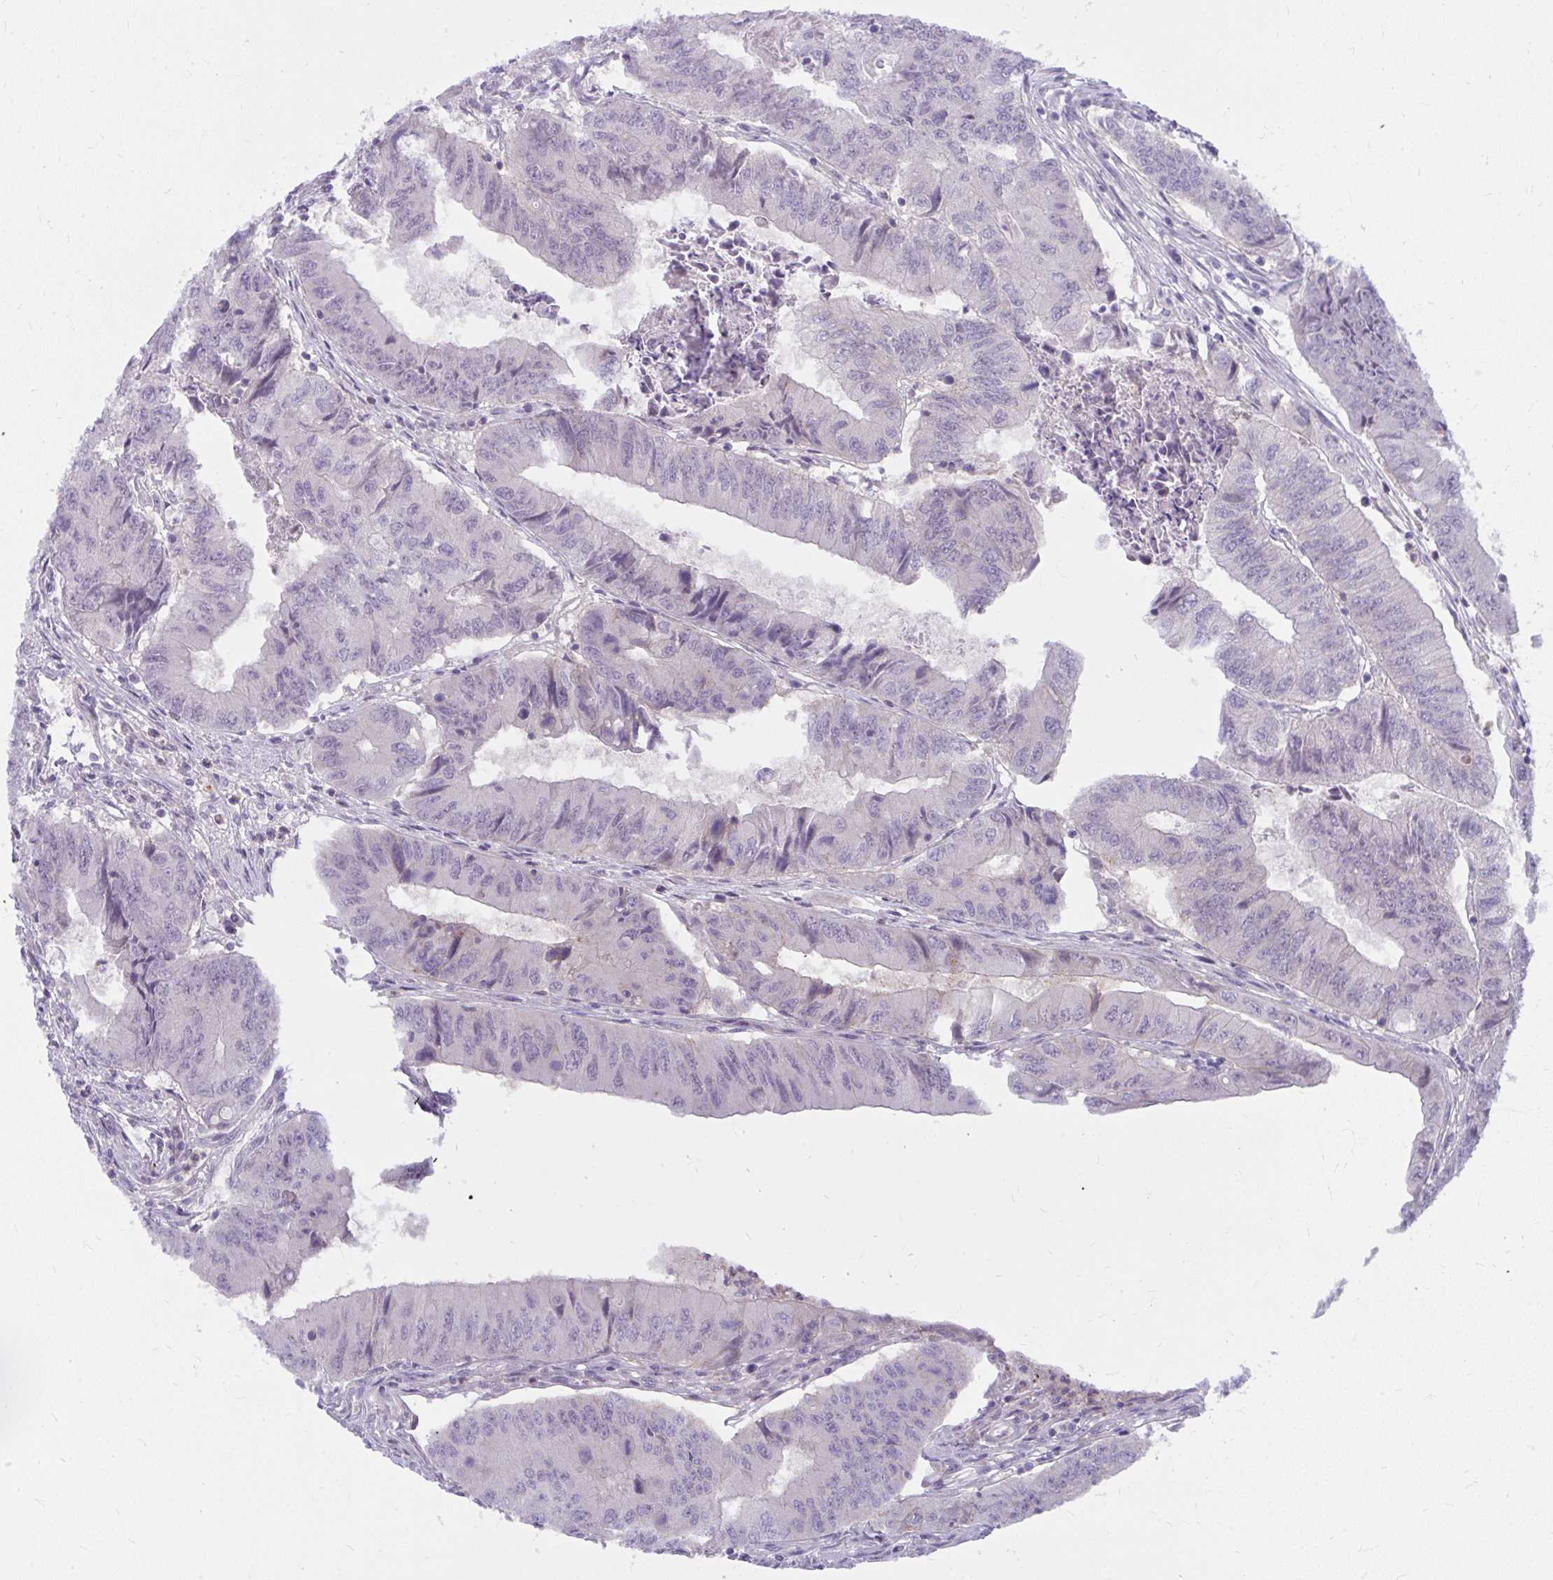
{"staining": {"intensity": "negative", "quantity": "none", "location": "none"}, "tissue": "colorectal cancer", "cell_type": "Tumor cells", "image_type": "cancer", "snomed": [{"axis": "morphology", "description": "Adenocarcinoma, NOS"}, {"axis": "topography", "description": "Colon"}], "caption": "Colorectal cancer (adenocarcinoma) was stained to show a protein in brown. There is no significant positivity in tumor cells.", "gene": "MUS81", "patient": {"sex": "male", "age": 53}}